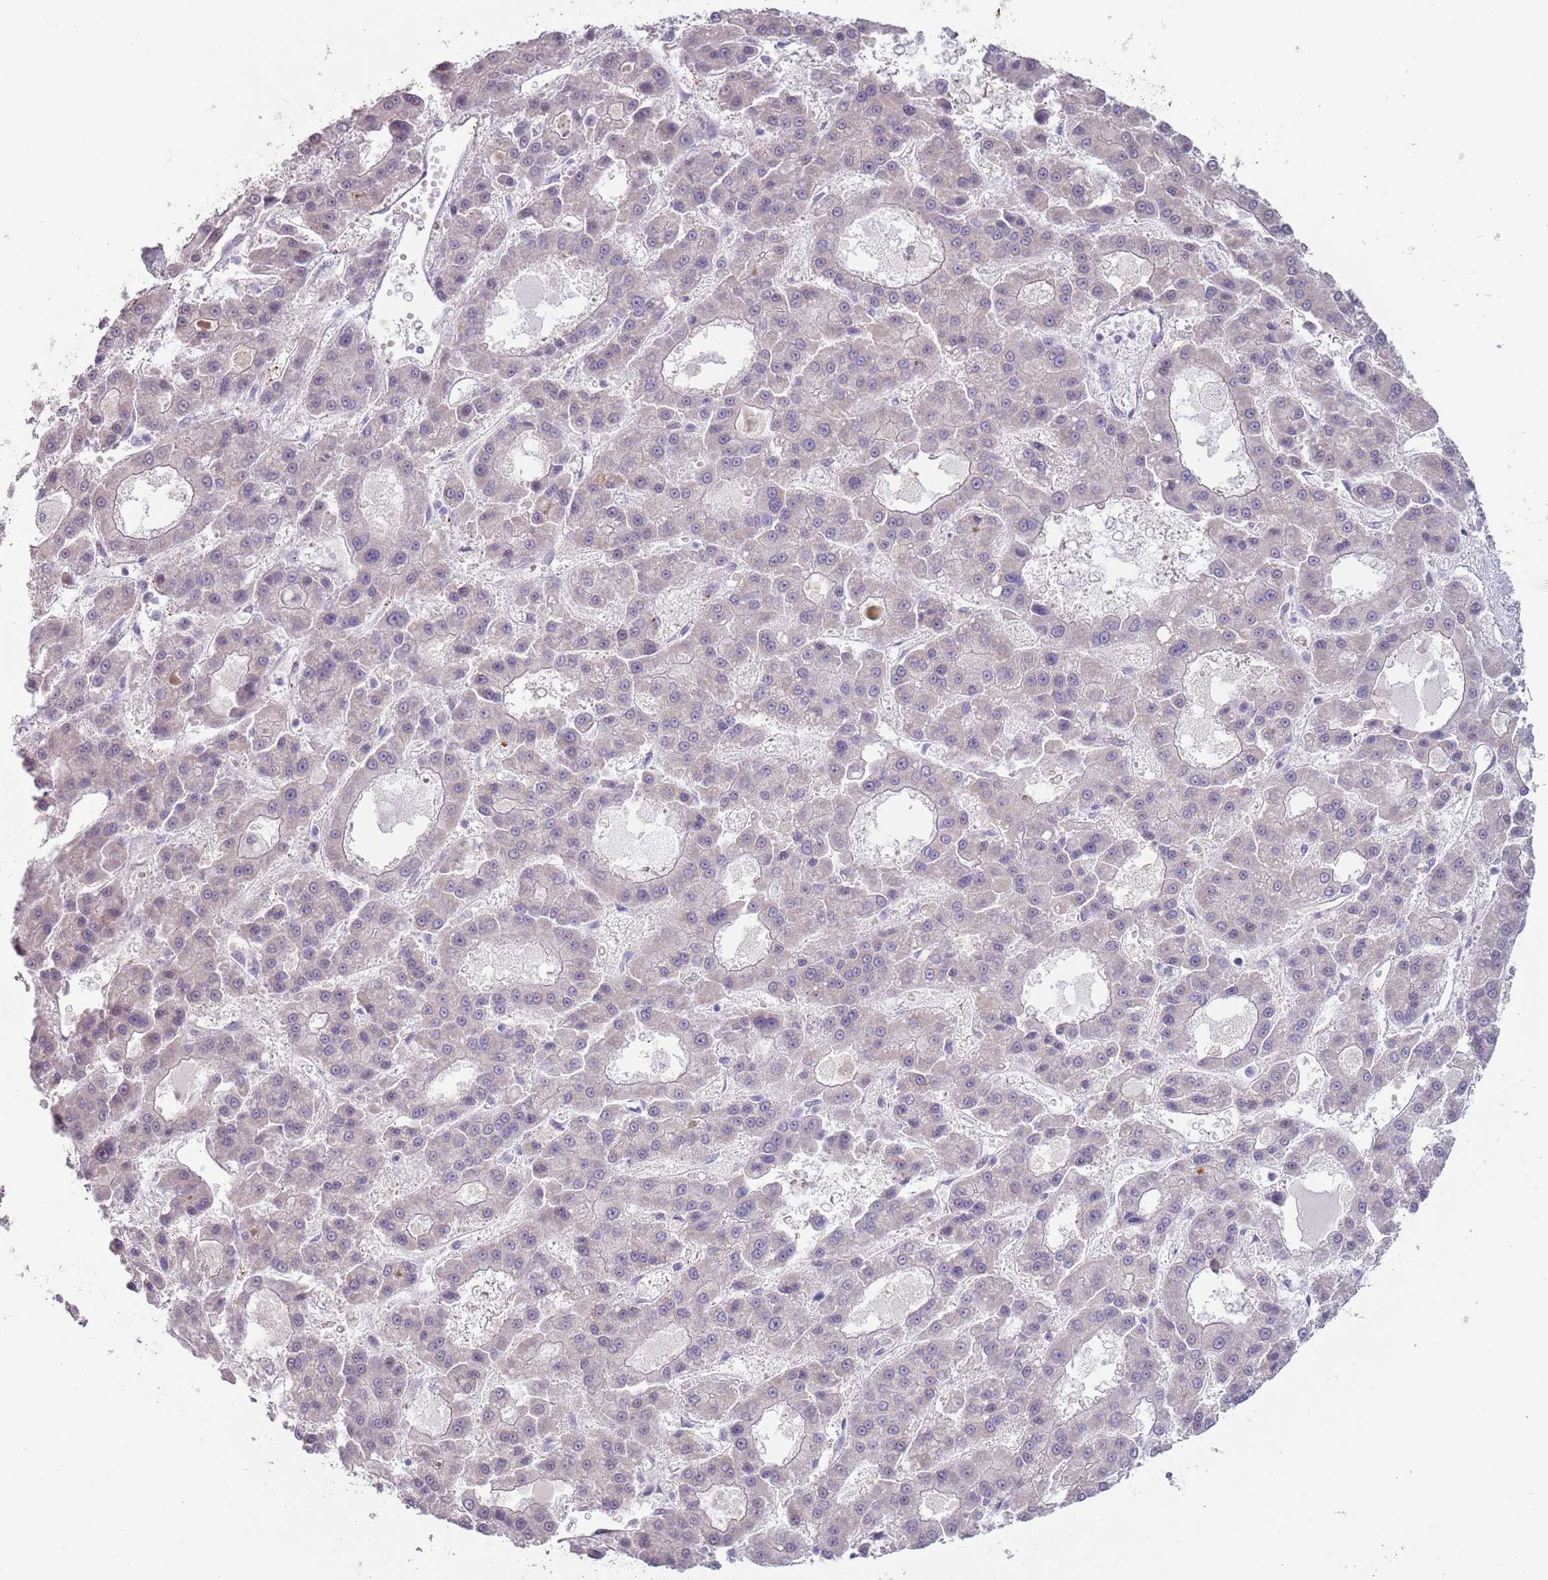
{"staining": {"intensity": "negative", "quantity": "none", "location": "none"}, "tissue": "liver cancer", "cell_type": "Tumor cells", "image_type": "cancer", "snomed": [{"axis": "morphology", "description": "Carcinoma, Hepatocellular, NOS"}, {"axis": "topography", "description": "Liver"}], "caption": "DAB immunohistochemical staining of liver cancer reveals no significant positivity in tumor cells.", "gene": "LDHD", "patient": {"sex": "male", "age": 70}}